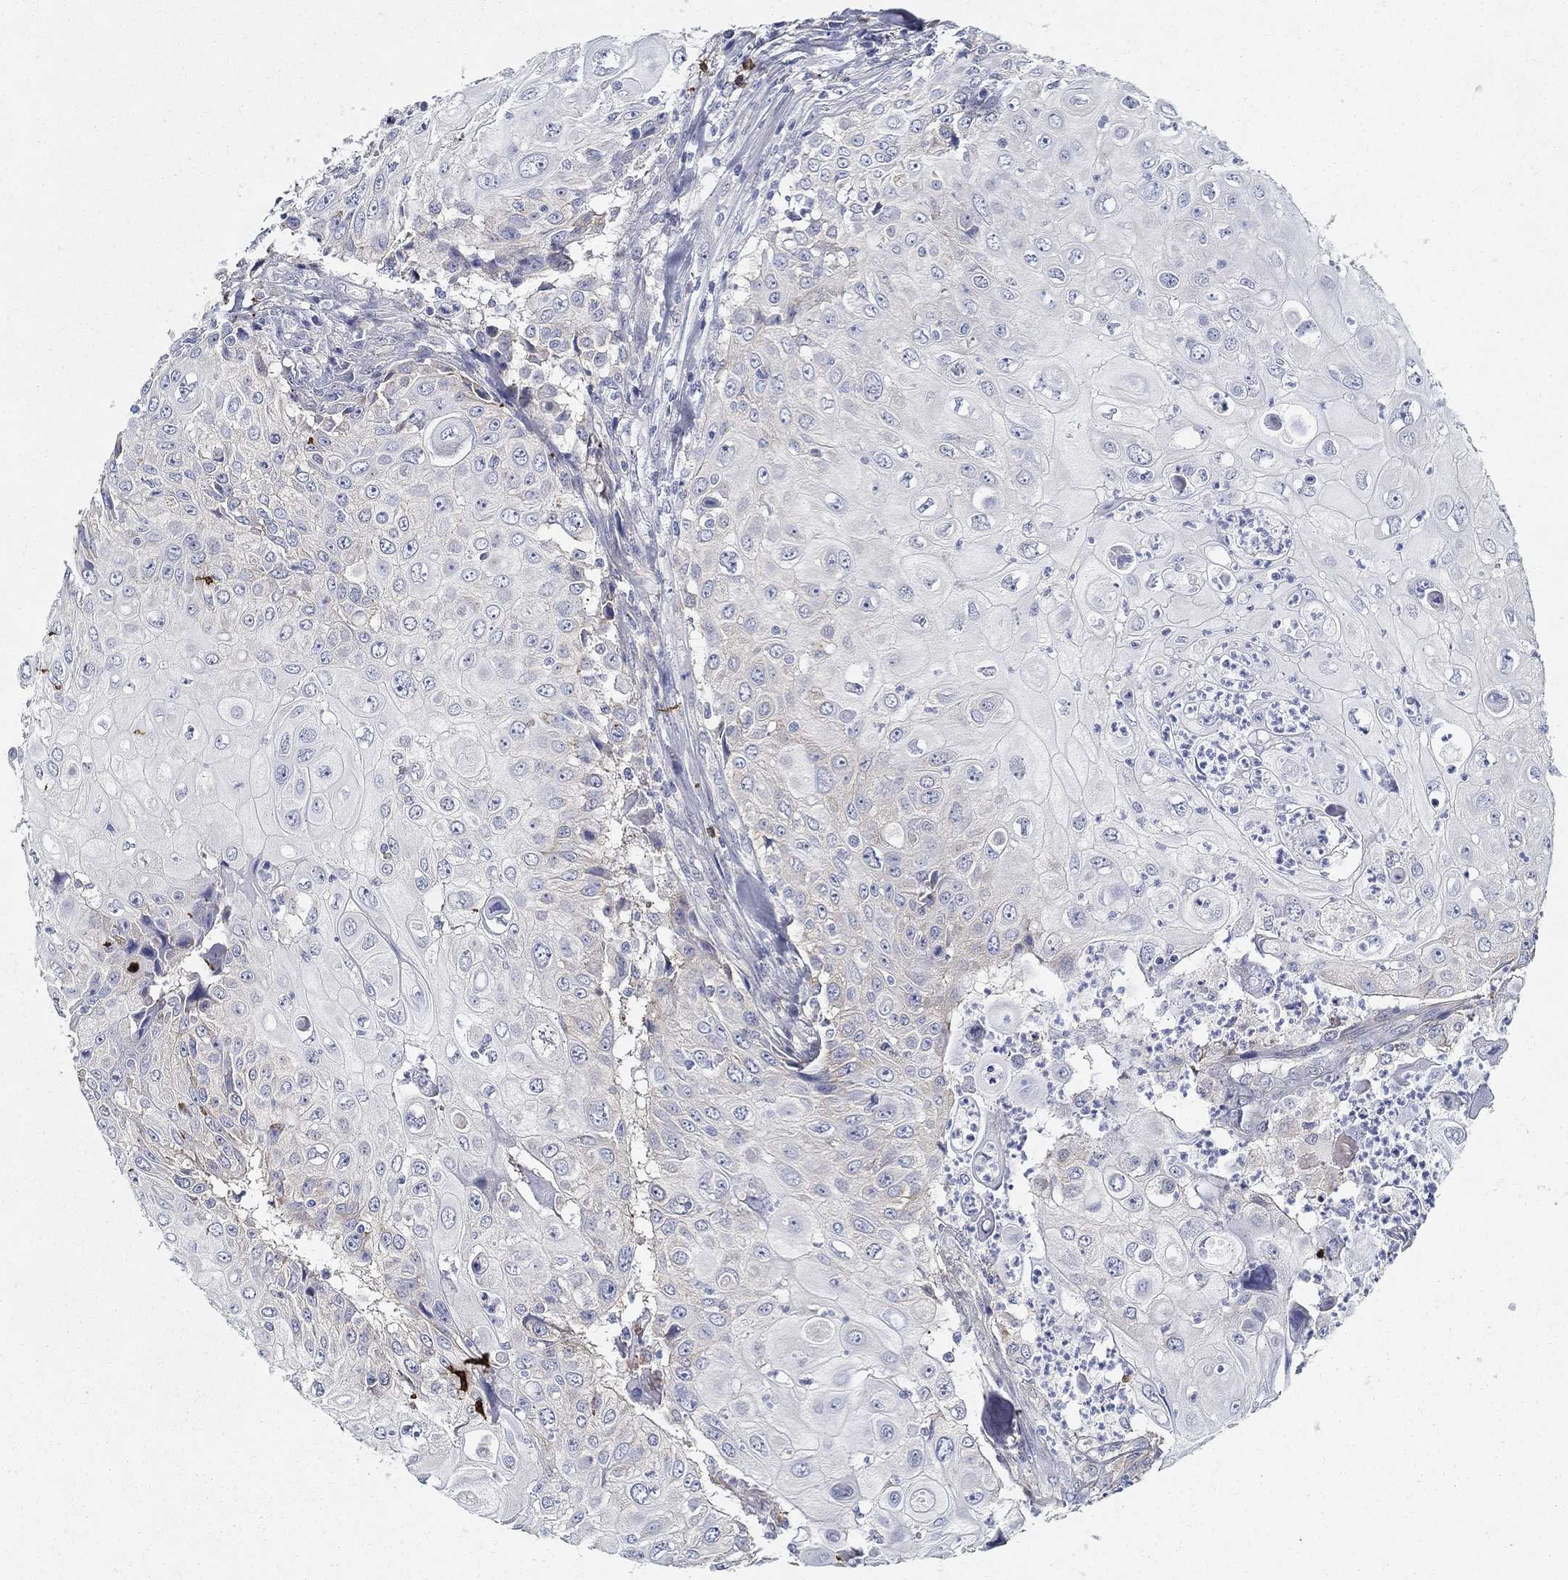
{"staining": {"intensity": "negative", "quantity": "none", "location": "none"}, "tissue": "urothelial cancer", "cell_type": "Tumor cells", "image_type": "cancer", "snomed": [{"axis": "morphology", "description": "Urothelial carcinoma, High grade"}, {"axis": "topography", "description": "Urinary bladder"}], "caption": "Urothelial carcinoma (high-grade) was stained to show a protein in brown. There is no significant positivity in tumor cells. (DAB (3,3'-diaminobenzidine) IHC, high magnification).", "gene": "TGFBI", "patient": {"sex": "female", "age": 79}}